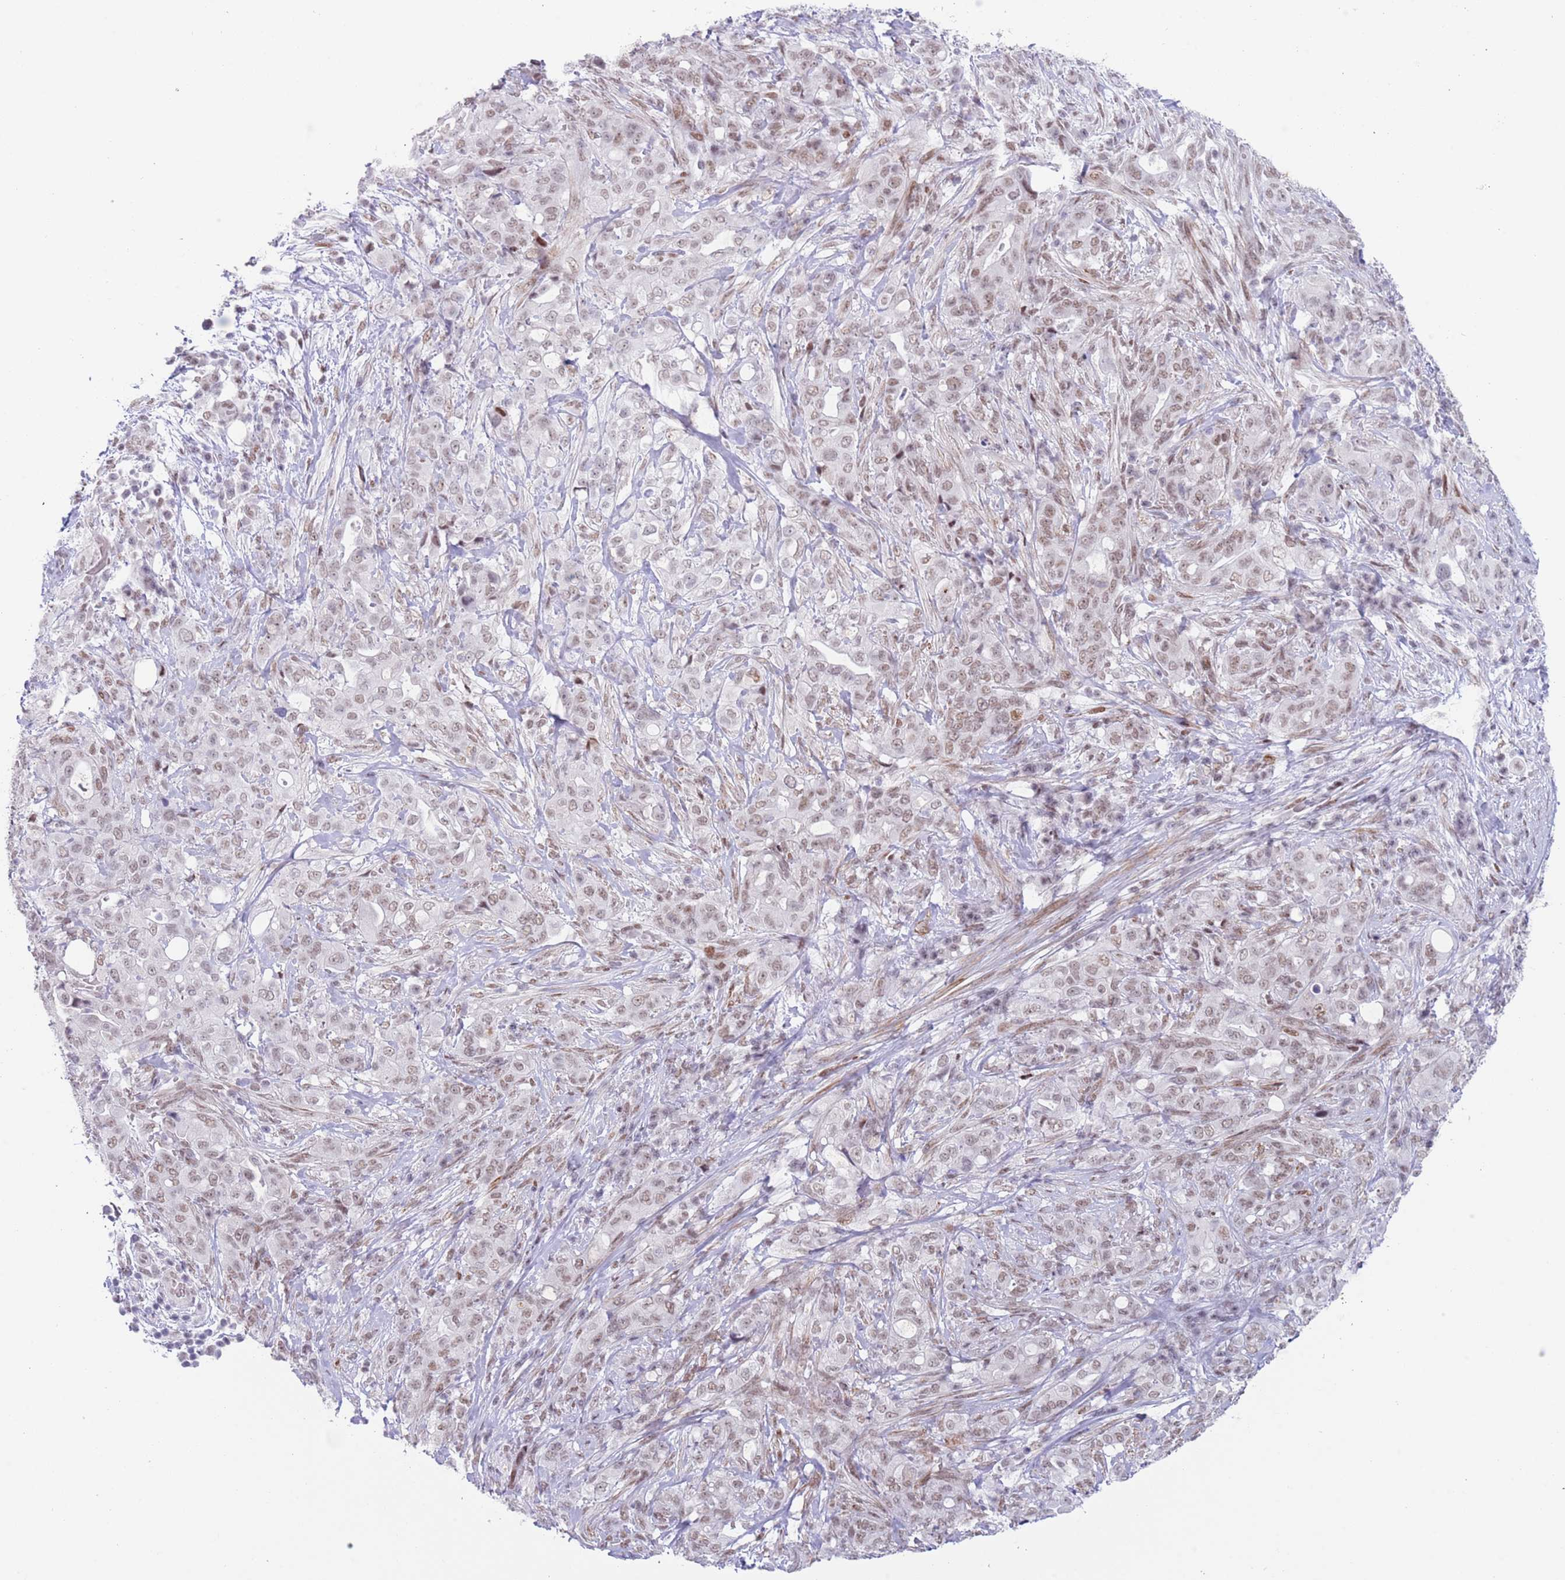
{"staining": {"intensity": "moderate", "quantity": ">75%", "location": "nuclear"}, "tissue": "pancreatic cancer", "cell_type": "Tumor cells", "image_type": "cancer", "snomed": [{"axis": "morphology", "description": "Normal tissue, NOS"}, {"axis": "morphology", "description": "Adenocarcinoma, NOS"}, {"axis": "topography", "description": "Lymph node"}, {"axis": "topography", "description": "Pancreas"}], "caption": "Pancreatic cancer was stained to show a protein in brown. There is medium levels of moderate nuclear positivity in about >75% of tumor cells.", "gene": "ZNF382", "patient": {"sex": "female", "age": 67}}